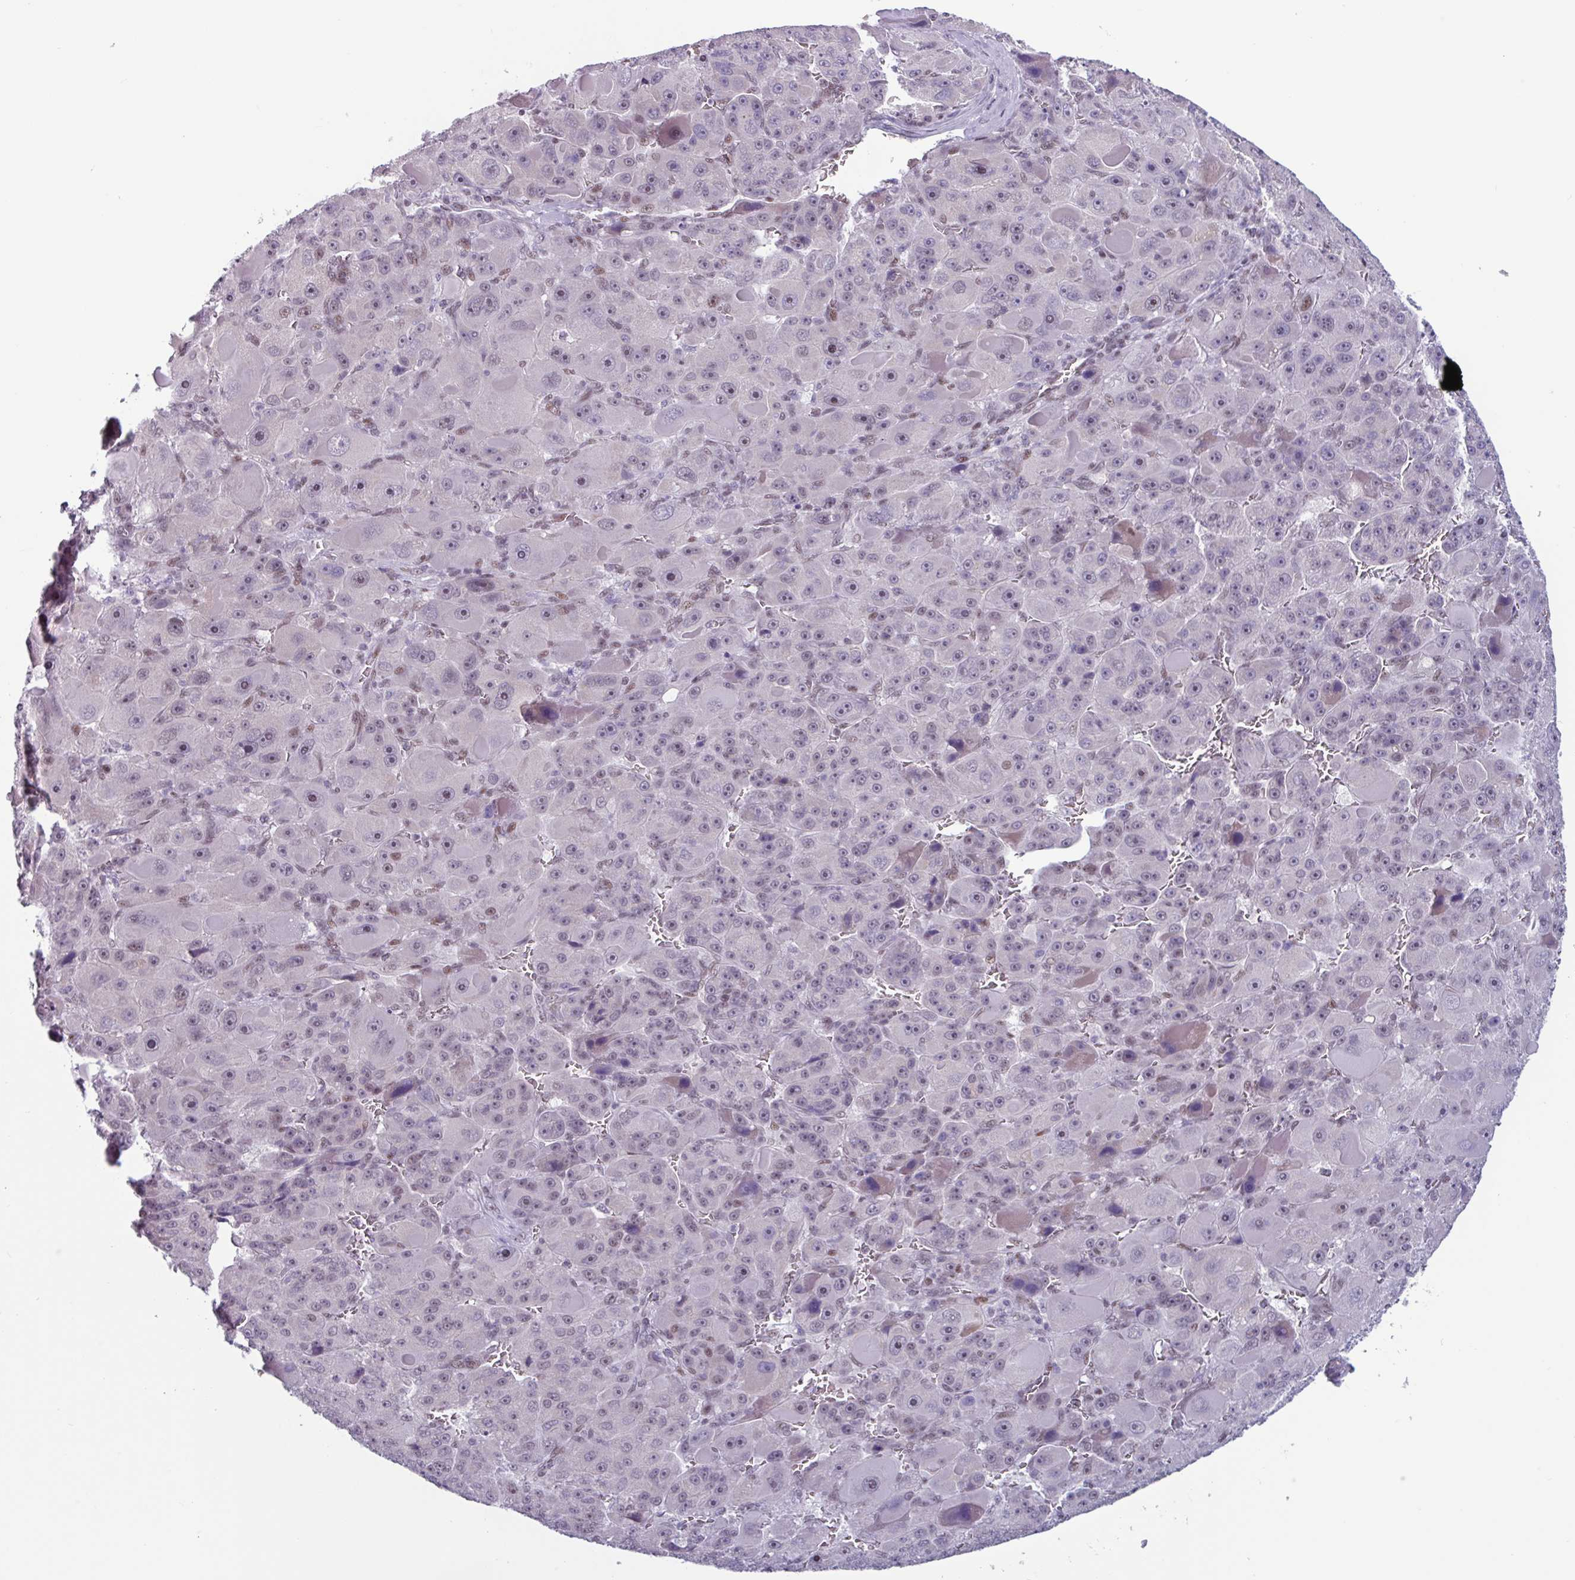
{"staining": {"intensity": "negative", "quantity": "none", "location": "none"}, "tissue": "liver cancer", "cell_type": "Tumor cells", "image_type": "cancer", "snomed": [{"axis": "morphology", "description": "Carcinoma, Hepatocellular, NOS"}, {"axis": "topography", "description": "Liver"}], "caption": "An immunohistochemistry (IHC) image of liver cancer (hepatocellular carcinoma) is shown. There is no staining in tumor cells of liver cancer (hepatocellular carcinoma).", "gene": "ZNF575", "patient": {"sex": "male", "age": 76}}